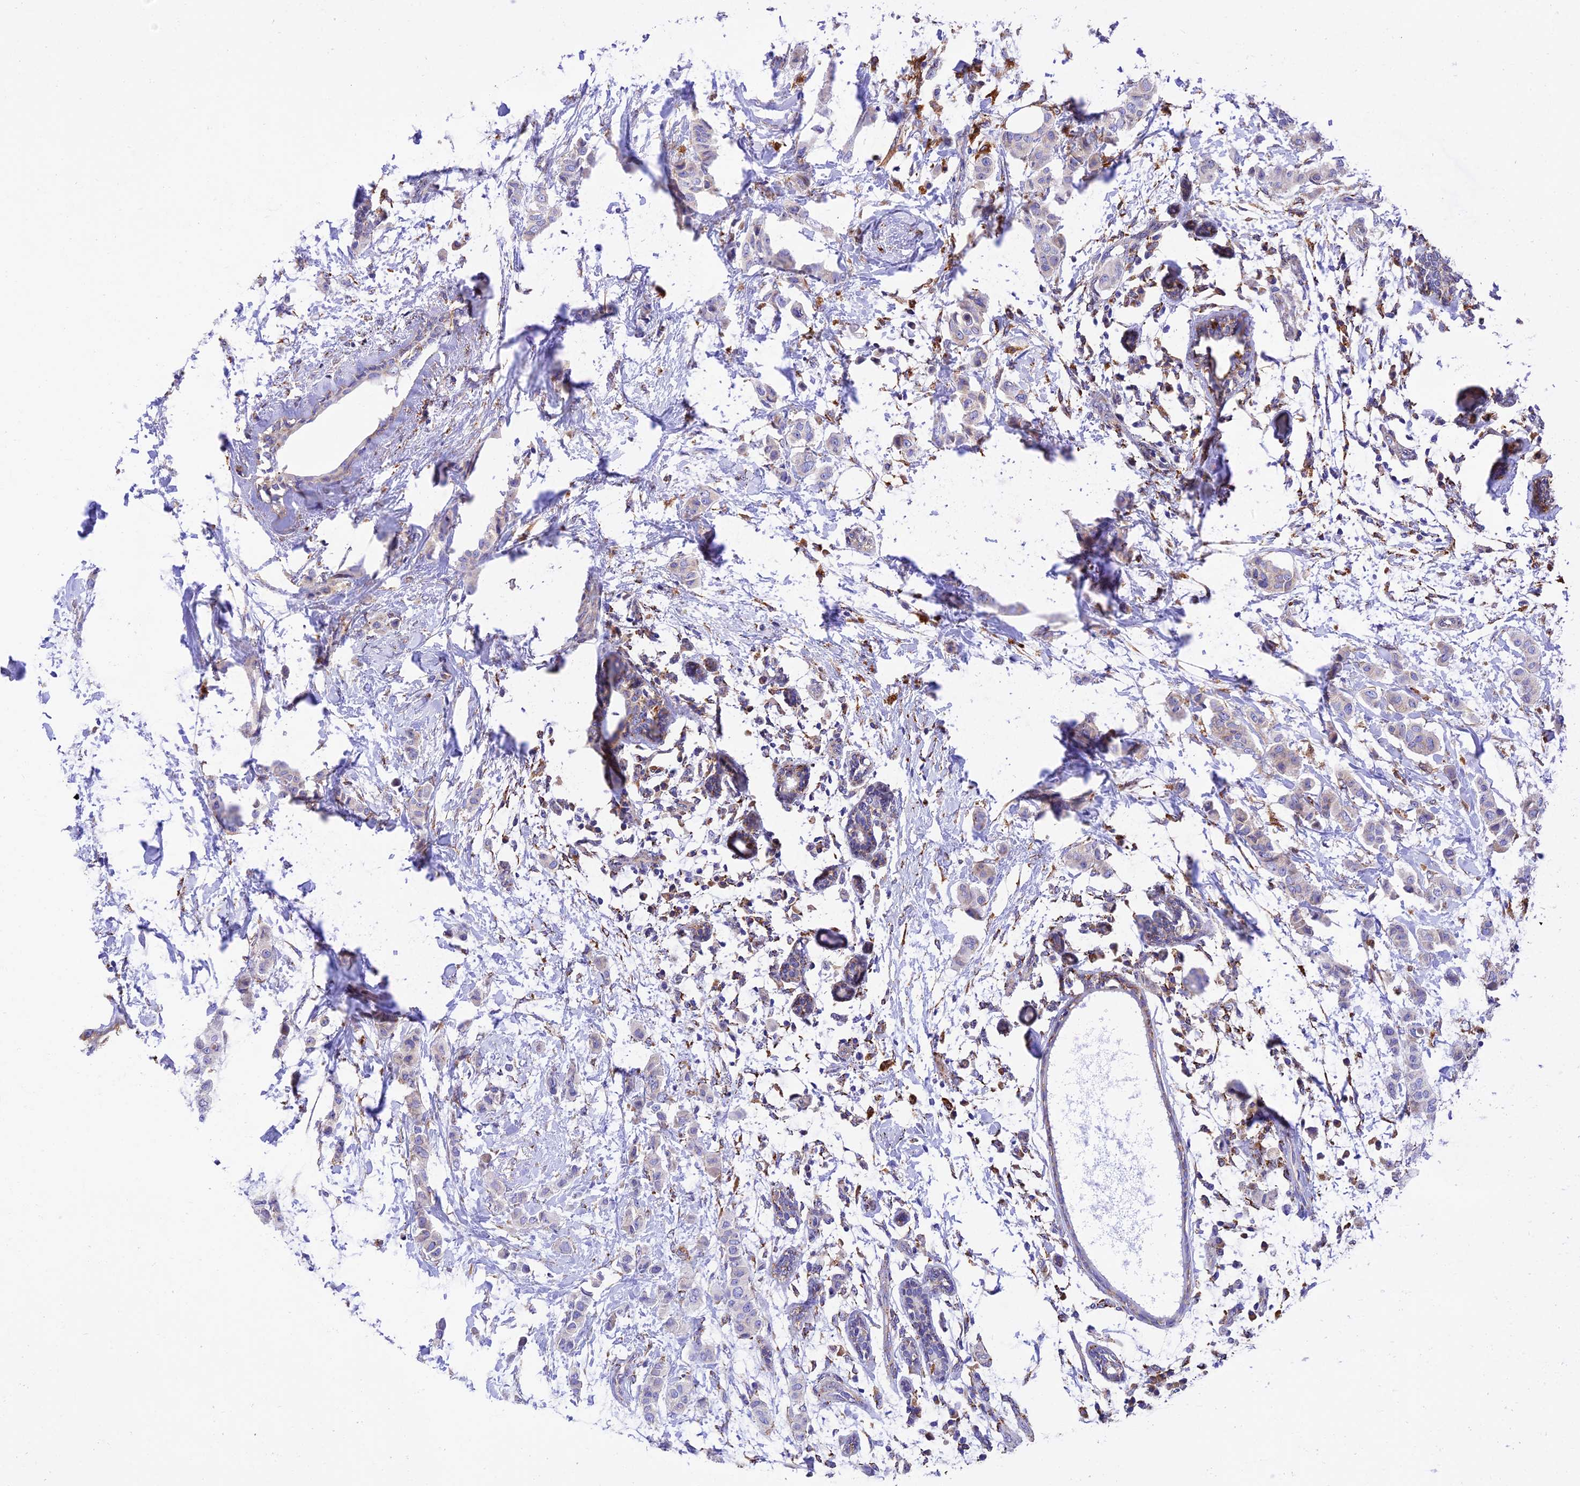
{"staining": {"intensity": "negative", "quantity": "none", "location": "none"}, "tissue": "breast cancer", "cell_type": "Tumor cells", "image_type": "cancer", "snomed": [{"axis": "morphology", "description": "Duct carcinoma"}, {"axis": "topography", "description": "Breast"}], "caption": "Immunohistochemical staining of intraductal carcinoma (breast) reveals no significant staining in tumor cells. The staining is performed using DAB brown chromogen with nuclei counter-stained in using hematoxylin.", "gene": "VKORC1", "patient": {"sex": "female", "age": 40}}